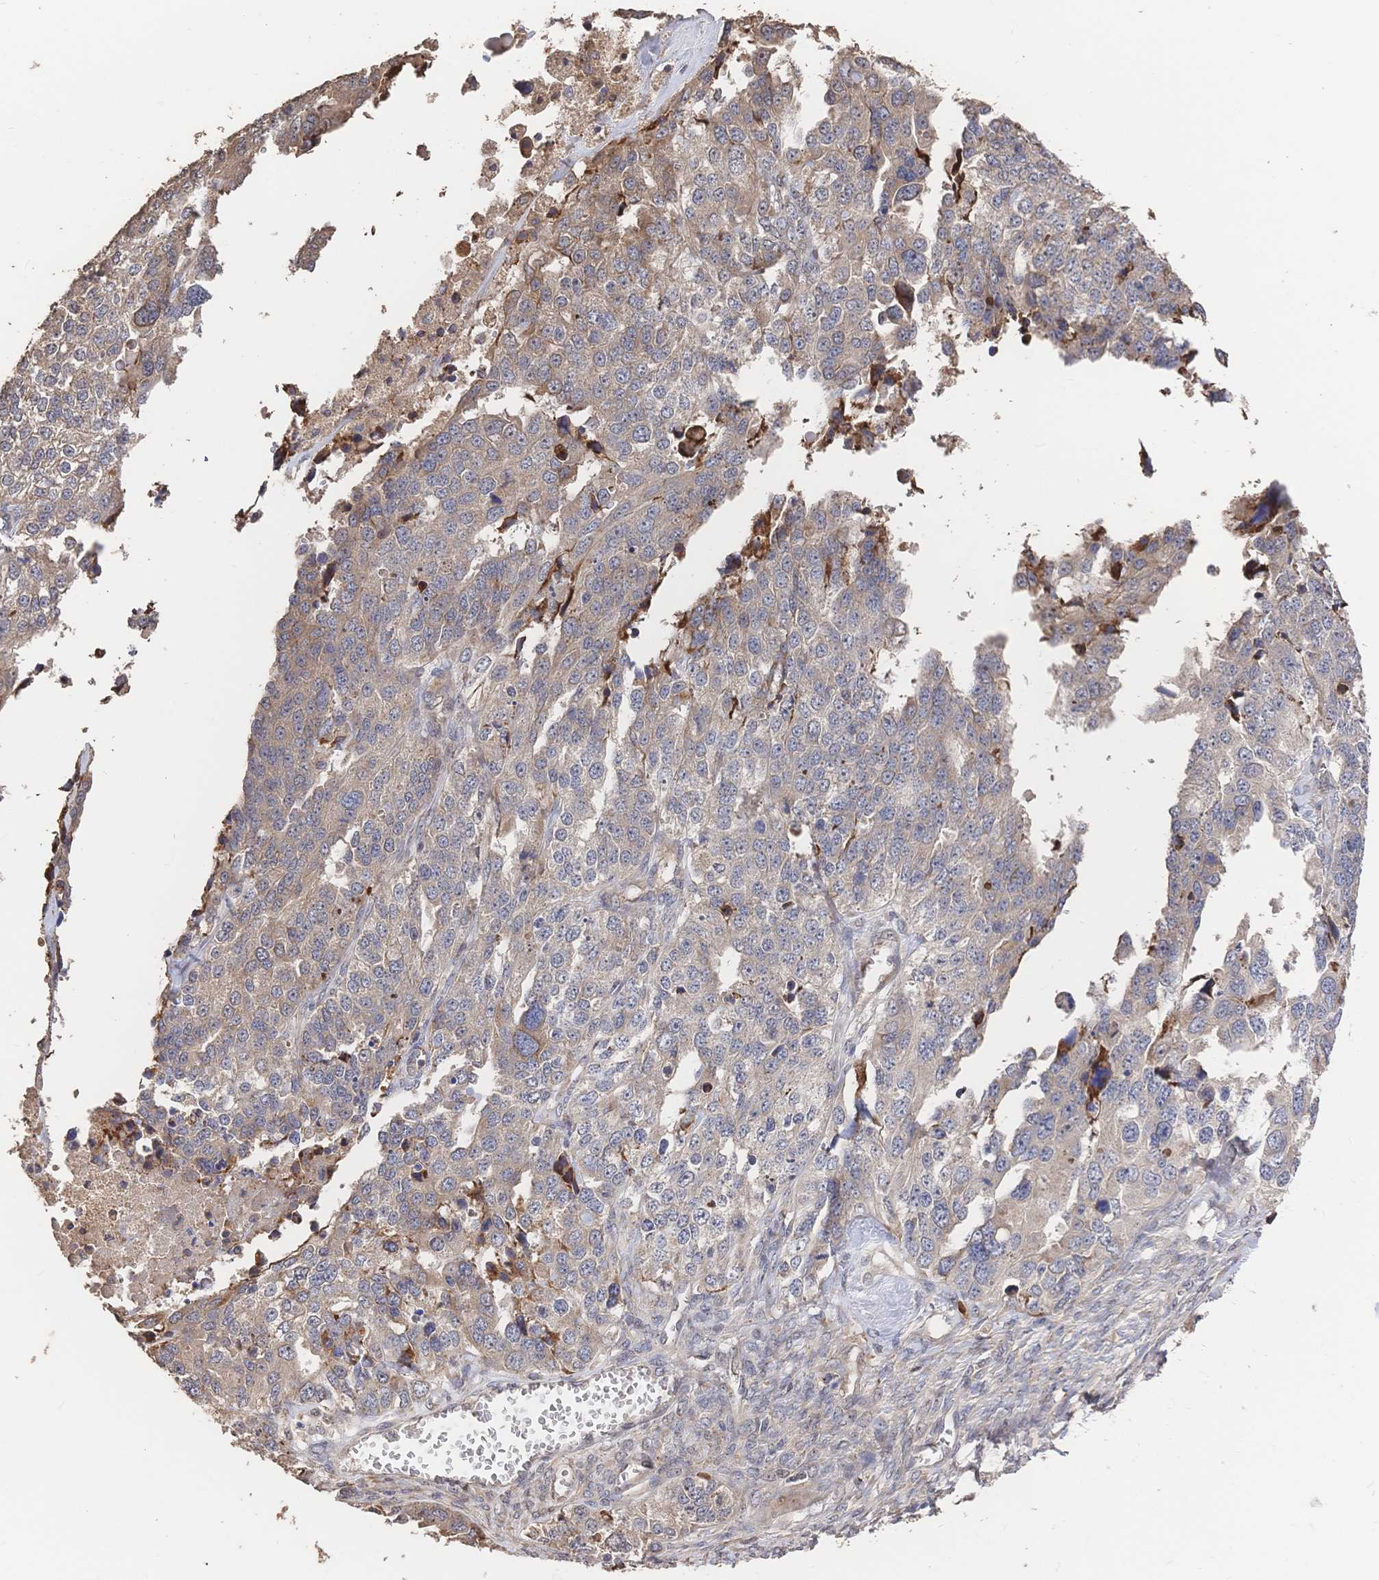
{"staining": {"intensity": "weak", "quantity": "25%-75%", "location": "cytoplasmic/membranous"}, "tissue": "ovarian cancer", "cell_type": "Tumor cells", "image_type": "cancer", "snomed": [{"axis": "morphology", "description": "Cystadenocarcinoma, serous, NOS"}, {"axis": "topography", "description": "Ovary"}], "caption": "Ovarian cancer (serous cystadenocarcinoma) stained with immunohistochemistry reveals weak cytoplasmic/membranous expression in approximately 25%-75% of tumor cells. Immunohistochemistry stains the protein of interest in brown and the nuclei are stained blue.", "gene": "DNAJA4", "patient": {"sex": "female", "age": 76}}